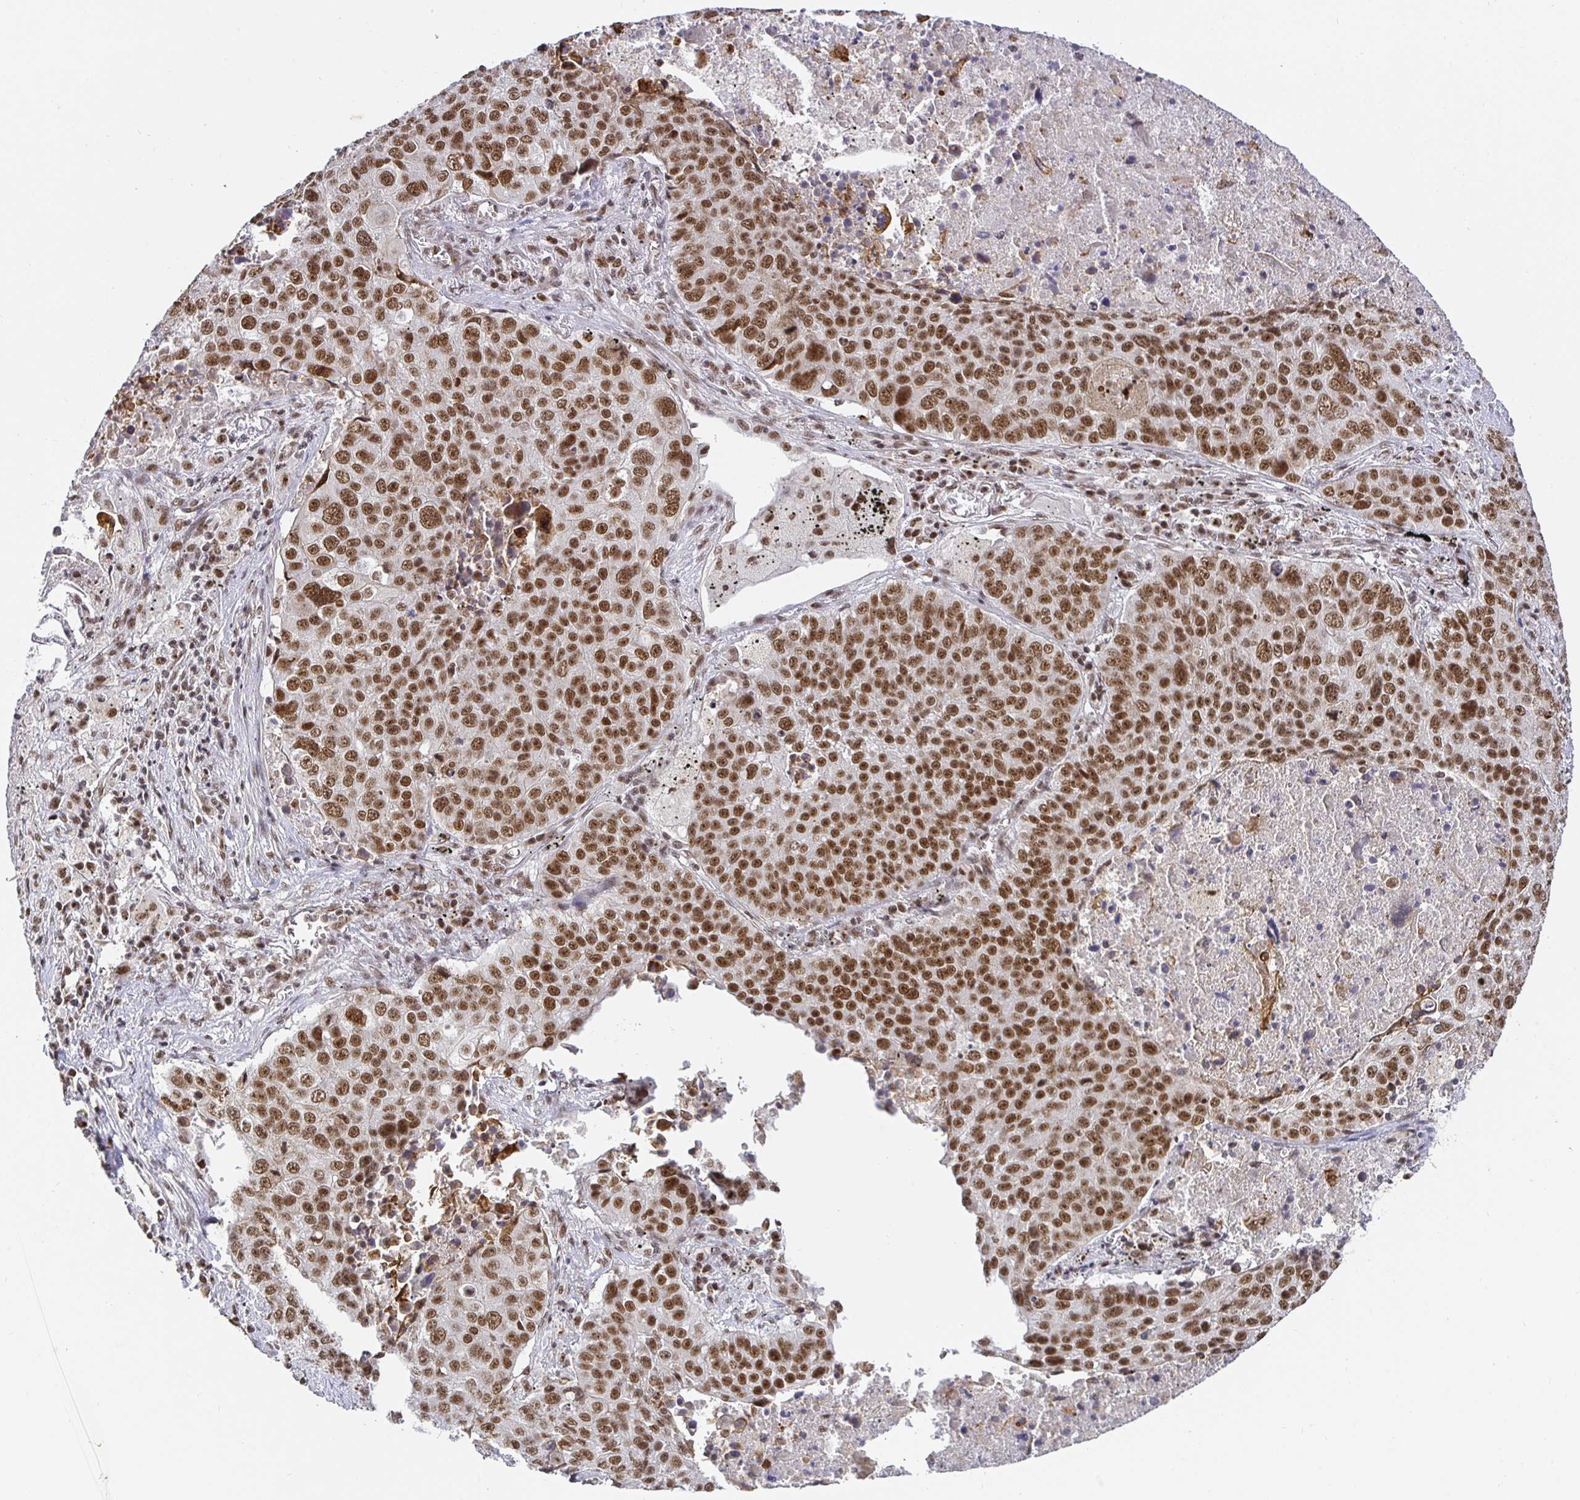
{"staining": {"intensity": "moderate", "quantity": ">75%", "location": "nuclear"}, "tissue": "lung cancer", "cell_type": "Tumor cells", "image_type": "cancer", "snomed": [{"axis": "morphology", "description": "Normal morphology"}, {"axis": "morphology", "description": "Aneuploidy"}, {"axis": "morphology", "description": "Squamous cell carcinoma, NOS"}, {"axis": "topography", "description": "Lymph node"}, {"axis": "topography", "description": "Lung"}], "caption": "Lung cancer stained for a protein demonstrates moderate nuclear positivity in tumor cells. Using DAB (3,3'-diaminobenzidine) (brown) and hematoxylin (blue) stains, captured at high magnification using brightfield microscopy.", "gene": "USF1", "patient": {"sex": "female", "age": 76}}